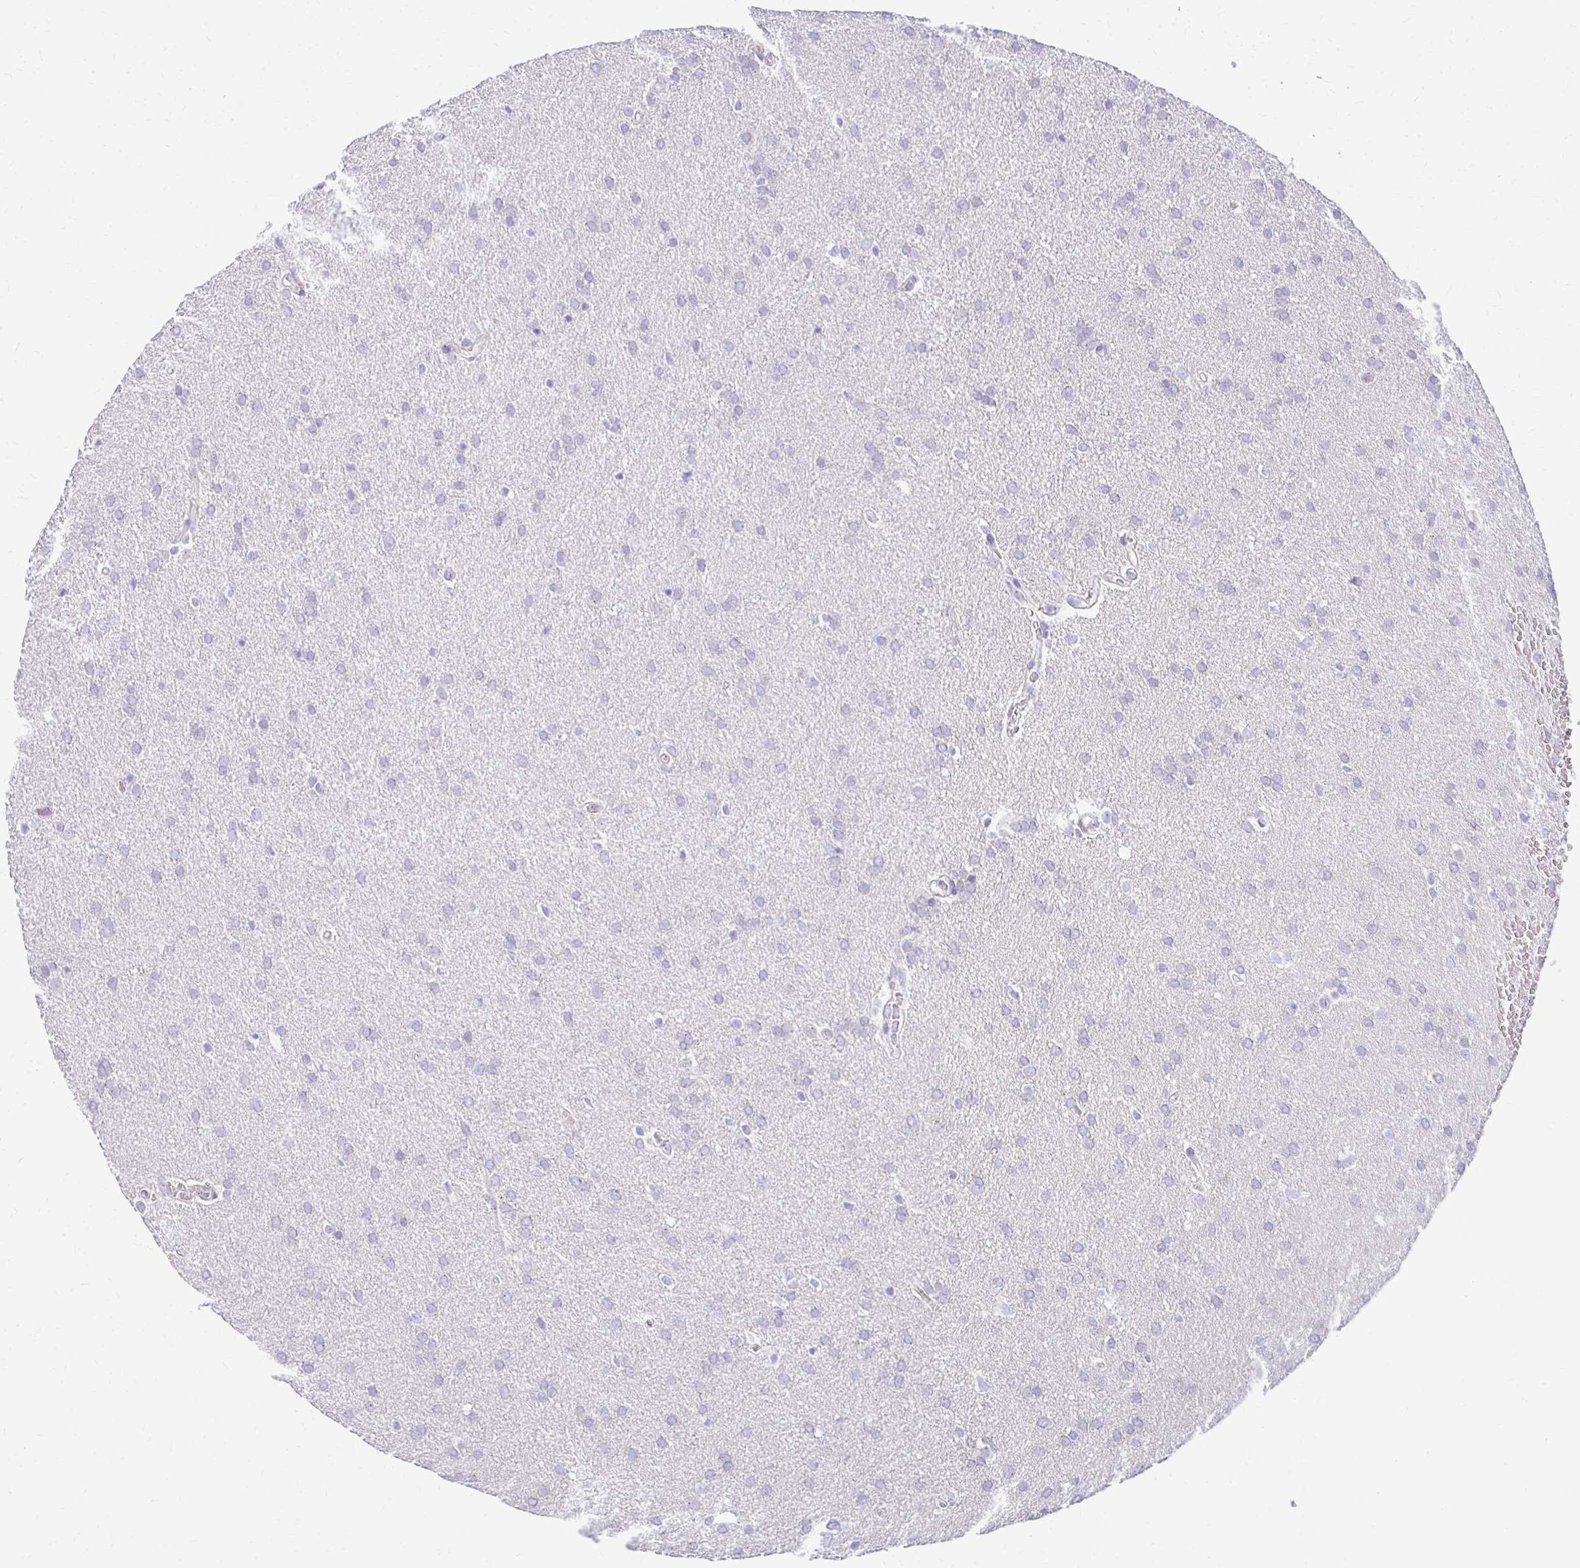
{"staining": {"intensity": "negative", "quantity": "none", "location": "none"}, "tissue": "glioma", "cell_type": "Tumor cells", "image_type": "cancer", "snomed": [{"axis": "morphology", "description": "Glioma, malignant, Low grade"}, {"axis": "topography", "description": "Brain"}], "caption": "The photomicrograph shows no staining of tumor cells in malignant low-grade glioma.", "gene": "RADIL", "patient": {"sex": "female", "age": 33}}